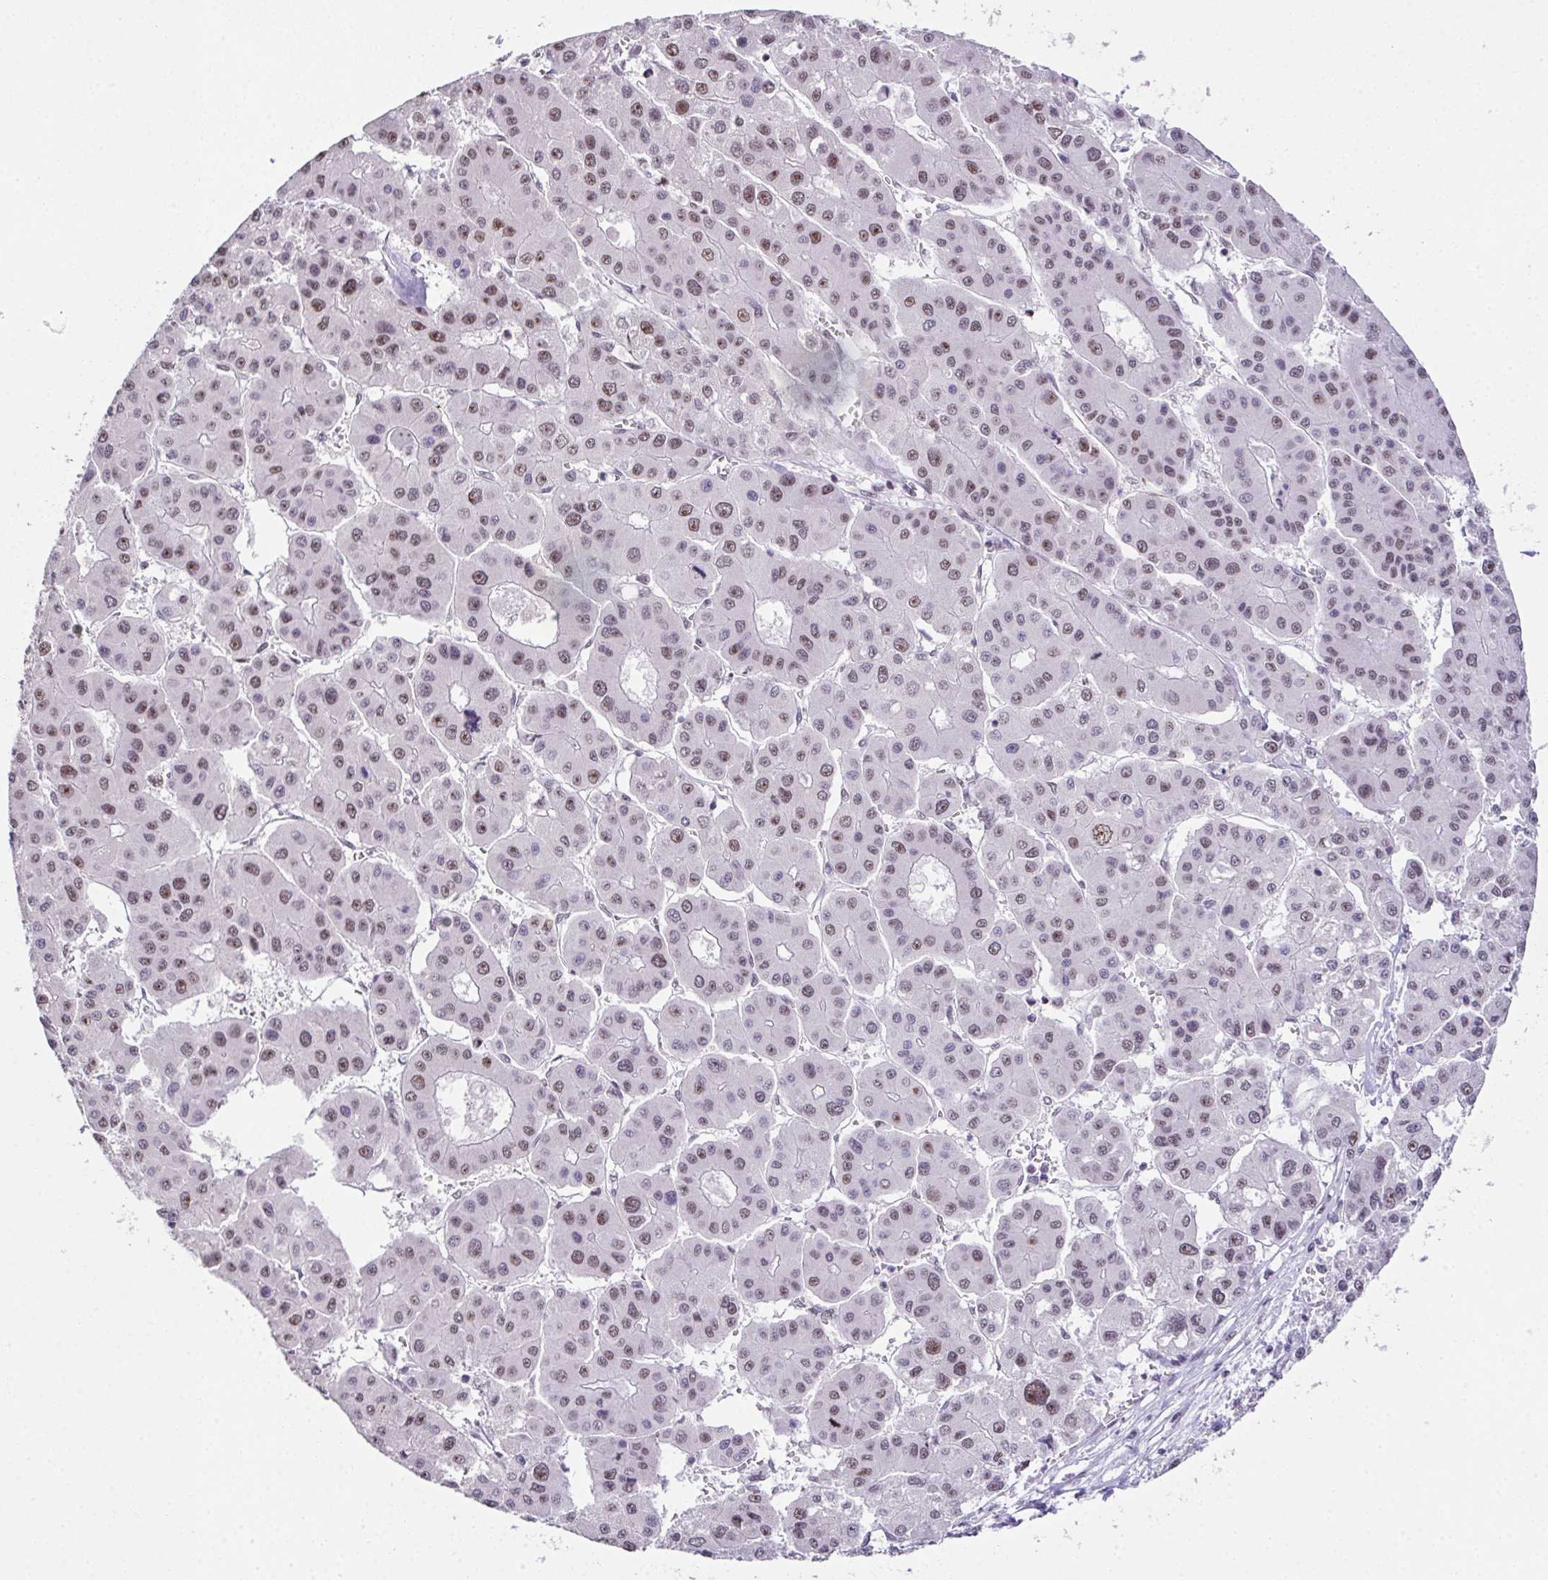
{"staining": {"intensity": "moderate", "quantity": "25%-75%", "location": "nuclear"}, "tissue": "liver cancer", "cell_type": "Tumor cells", "image_type": "cancer", "snomed": [{"axis": "morphology", "description": "Carcinoma, Hepatocellular, NOS"}, {"axis": "topography", "description": "Liver"}], "caption": "Tumor cells demonstrate medium levels of moderate nuclear expression in about 25%-75% of cells in liver cancer (hepatocellular carcinoma).", "gene": "ZNF800", "patient": {"sex": "male", "age": 73}}